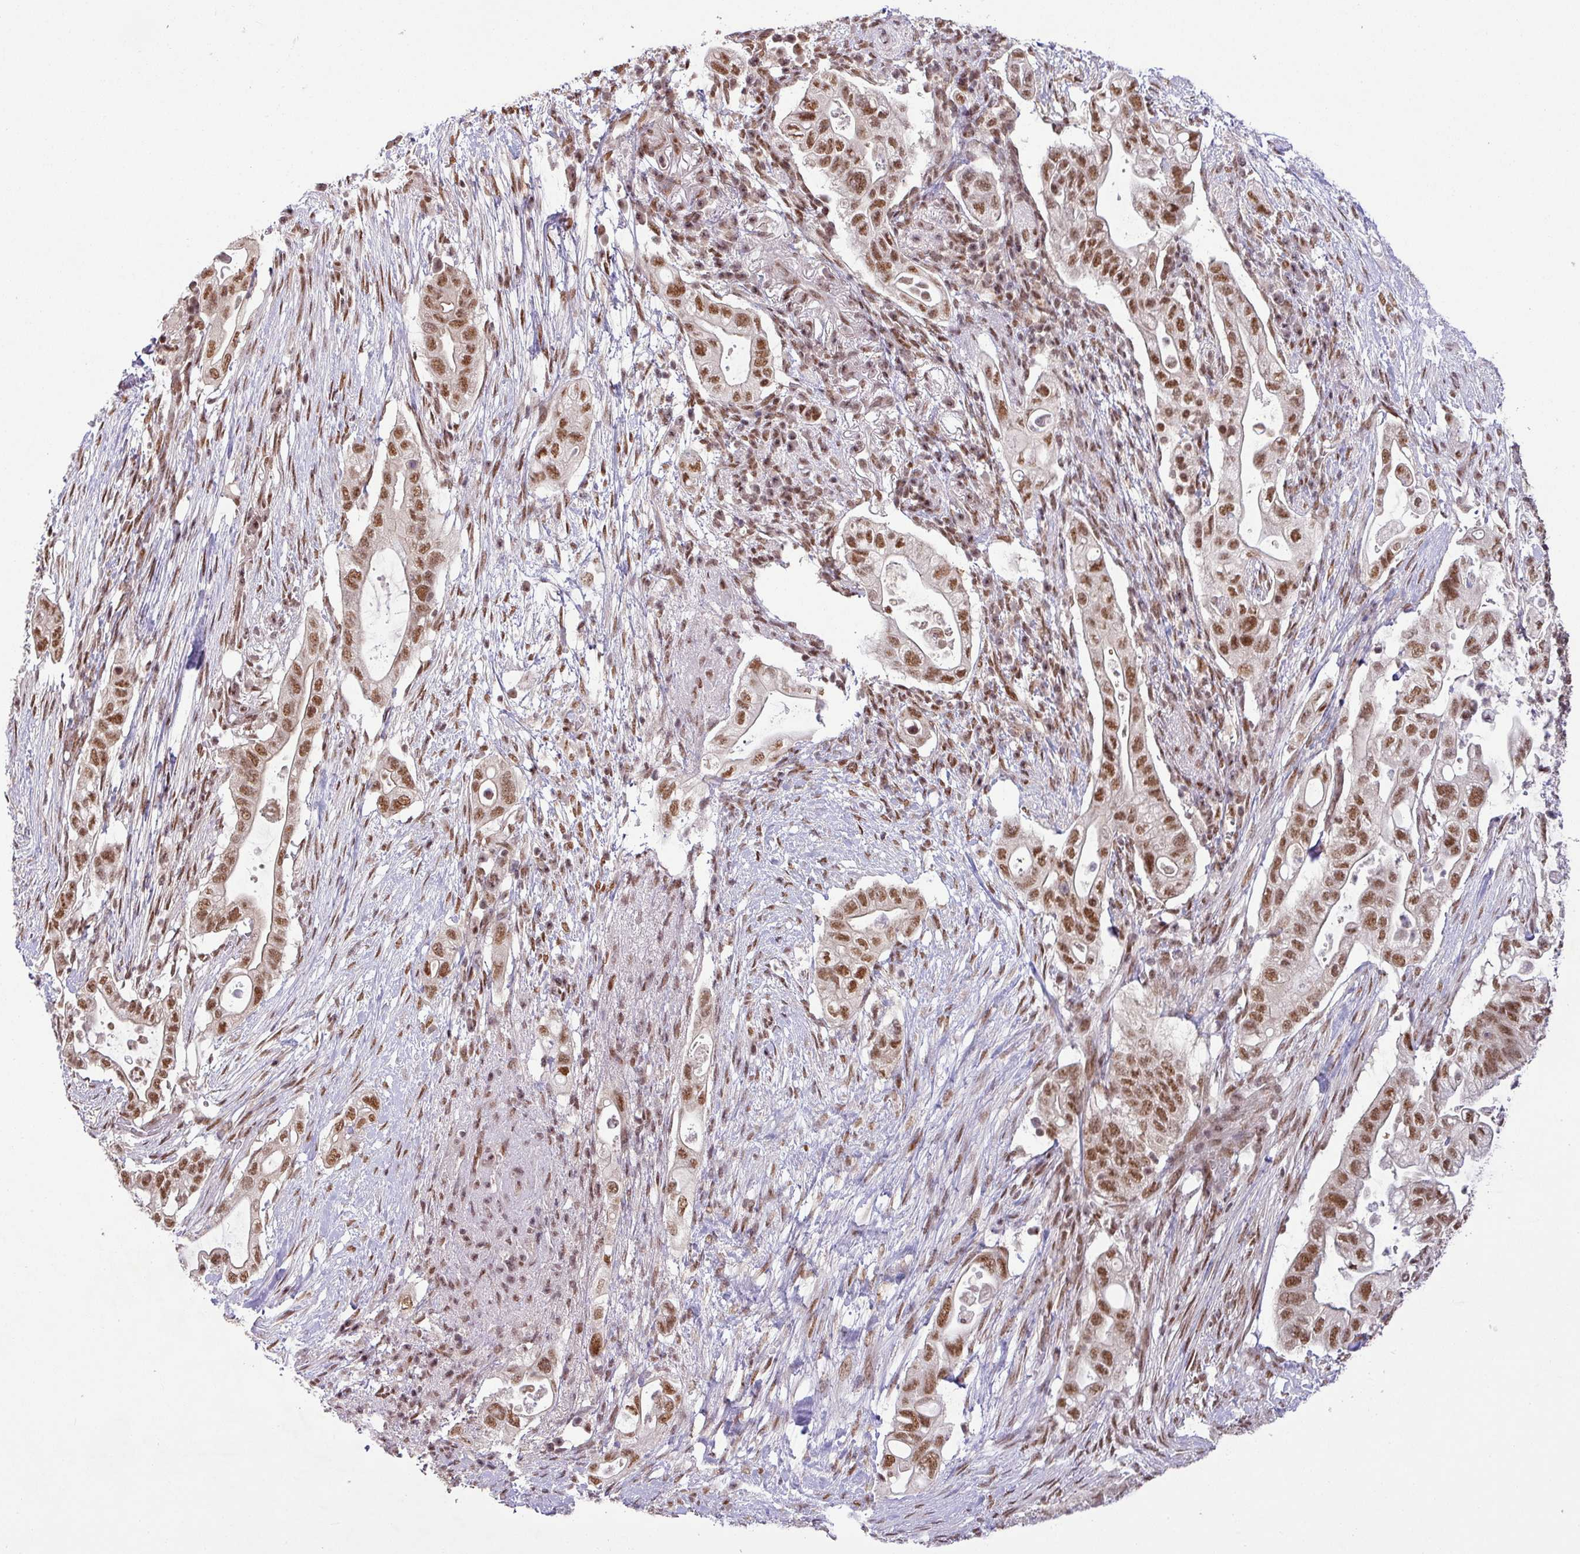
{"staining": {"intensity": "strong", "quantity": ">75%", "location": "nuclear"}, "tissue": "pancreatic cancer", "cell_type": "Tumor cells", "image_type": "cancer", "snomed": [{"axis": "morphology", "description": "Adenocarcinoma, NOS"}, {"axis": "topography", "description": "Pancreas"}], "caption": "Immunohistochemical staining of human pancreatic cancer exhibits high levels of strong nuclear positivity in about >75% of tumor cells.", "gene": "SRSF2", "patient": {"sex": "female", "age": 72}}